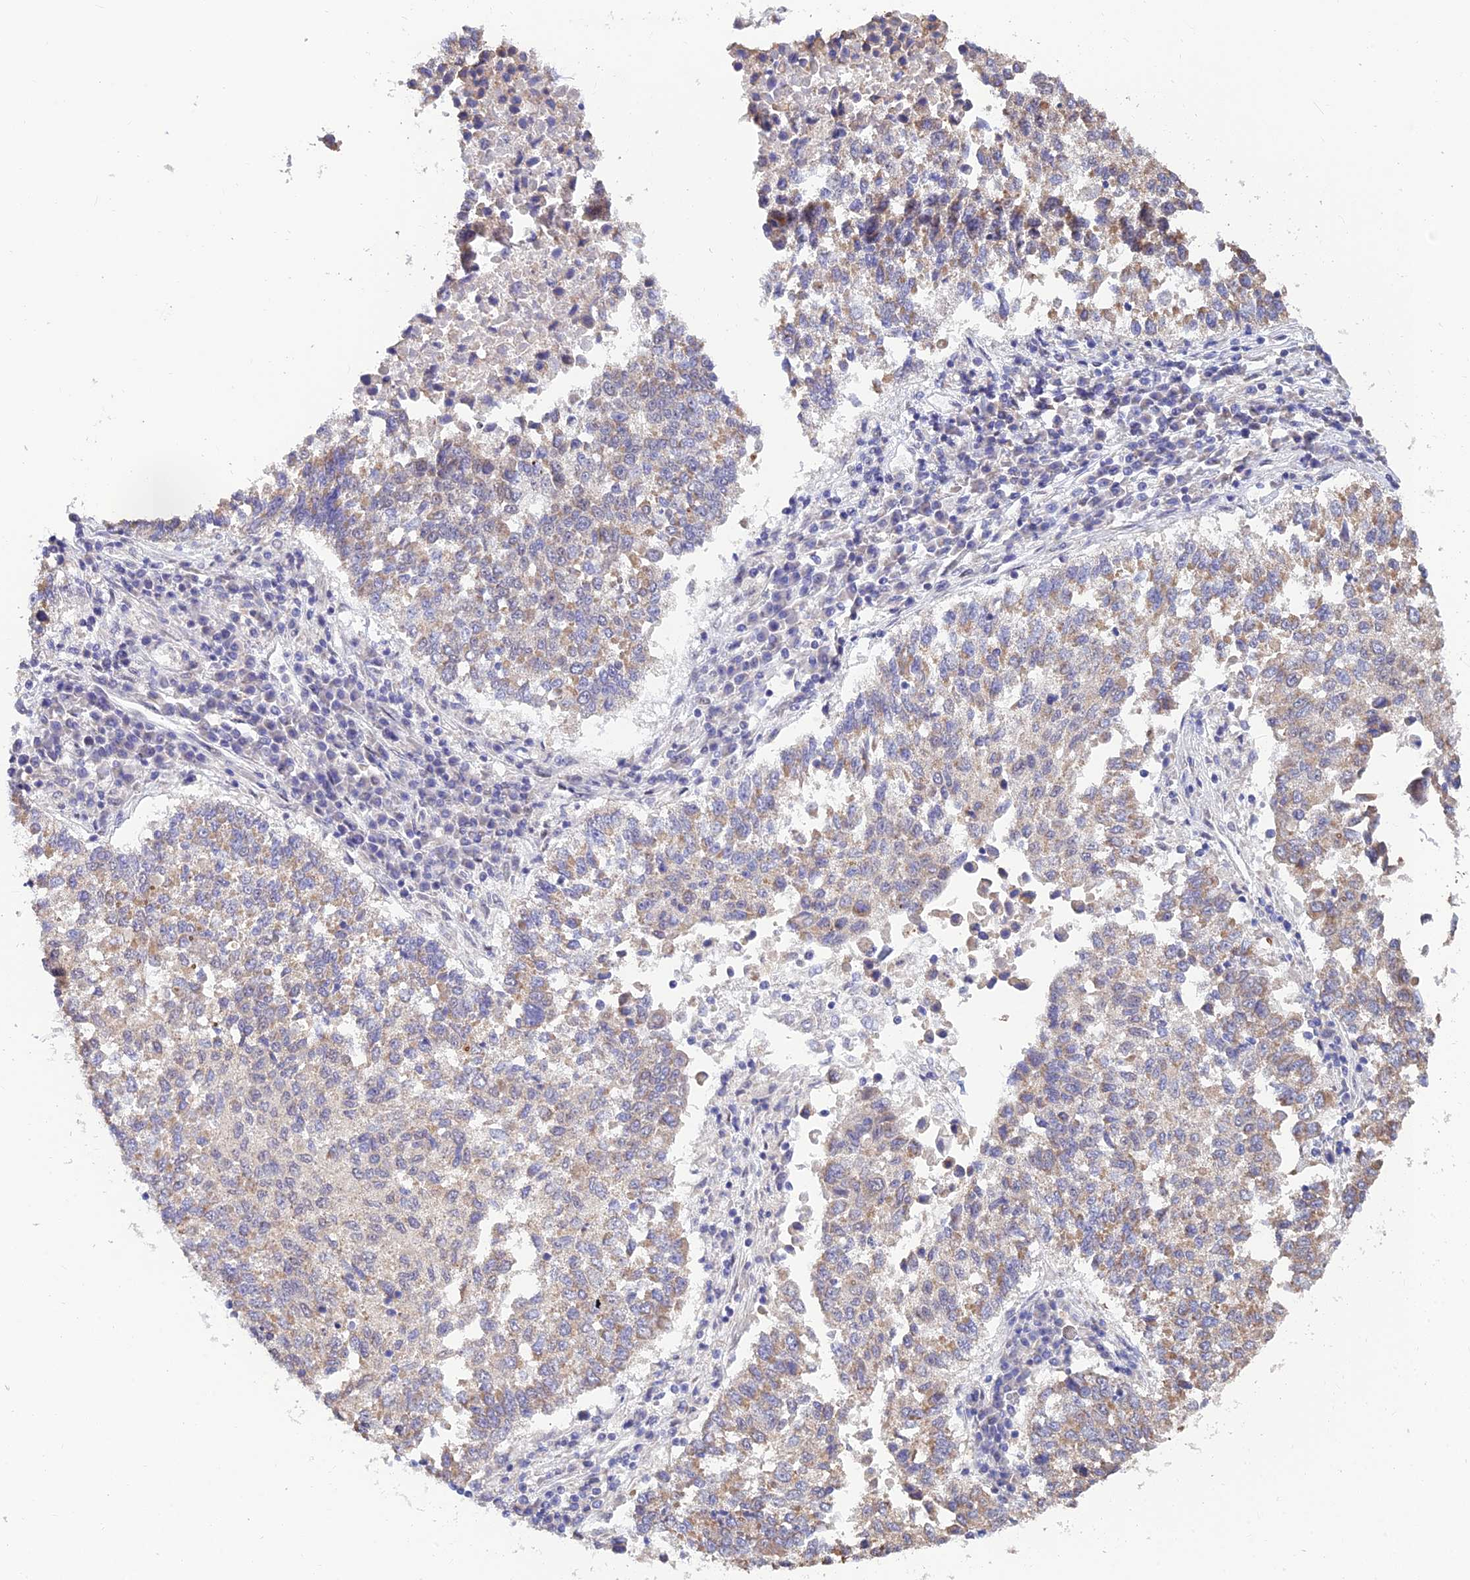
{"staining": {"intensity": "weak", "quantity": ">75%", "location": "cytoplasmic/membranous"}, "tissue": "lung cancer", "cell_type": "Tumor cells", "image_type": "cancer", "snomed": [{"axis": "morphology", "description": "Squamous cell carcinoma, NOS"}, {"axis": "topography", "description": "Lung"}], "caption": "Immunohistochemical staining of human lung cancer (squamous cell carcinoma) shows low levels of weak cytoplasmic/membranous protein expression in about >75% of tumor cells.", "gene": "C2orf49", "patient": {"sex": "male", "age": 73}}